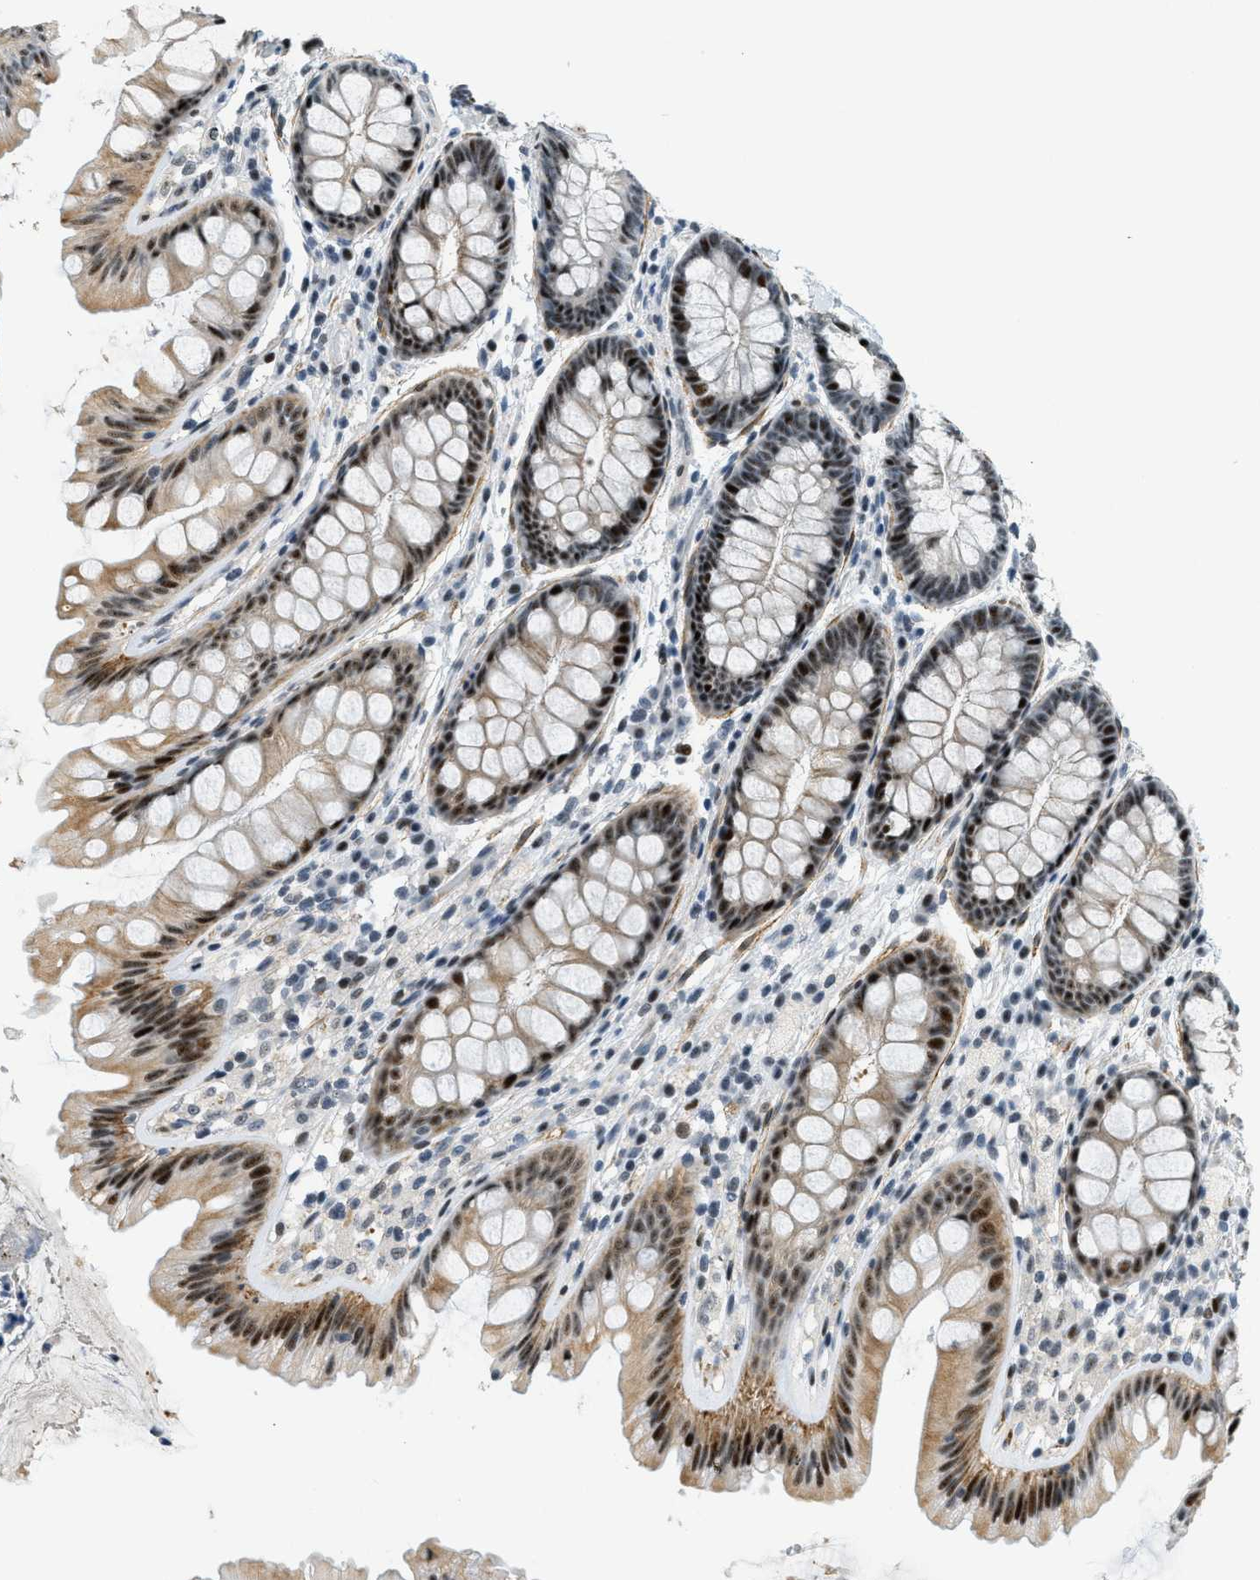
{"staining": {"intensity": "strong", "quantity": ">75%", "location": "cytoplasmic/membranous,nuclear"}, "tissue": "colon", "cell_type": "Endothelial cells", "image_type": "normal", "snomed": [{"axis": "morphology", "description": "Normal tissue, NOS"}, {"axis": "topography", "description": "Colon"}], "caption": "Colon stained with a brown dye demonstrates strong cytoplasmic/membranous,nuclear positive staining in about >75% of endothelial cells.", "gene": "ZDHHC23", "patient": {"sex": "female", "age": 56}}